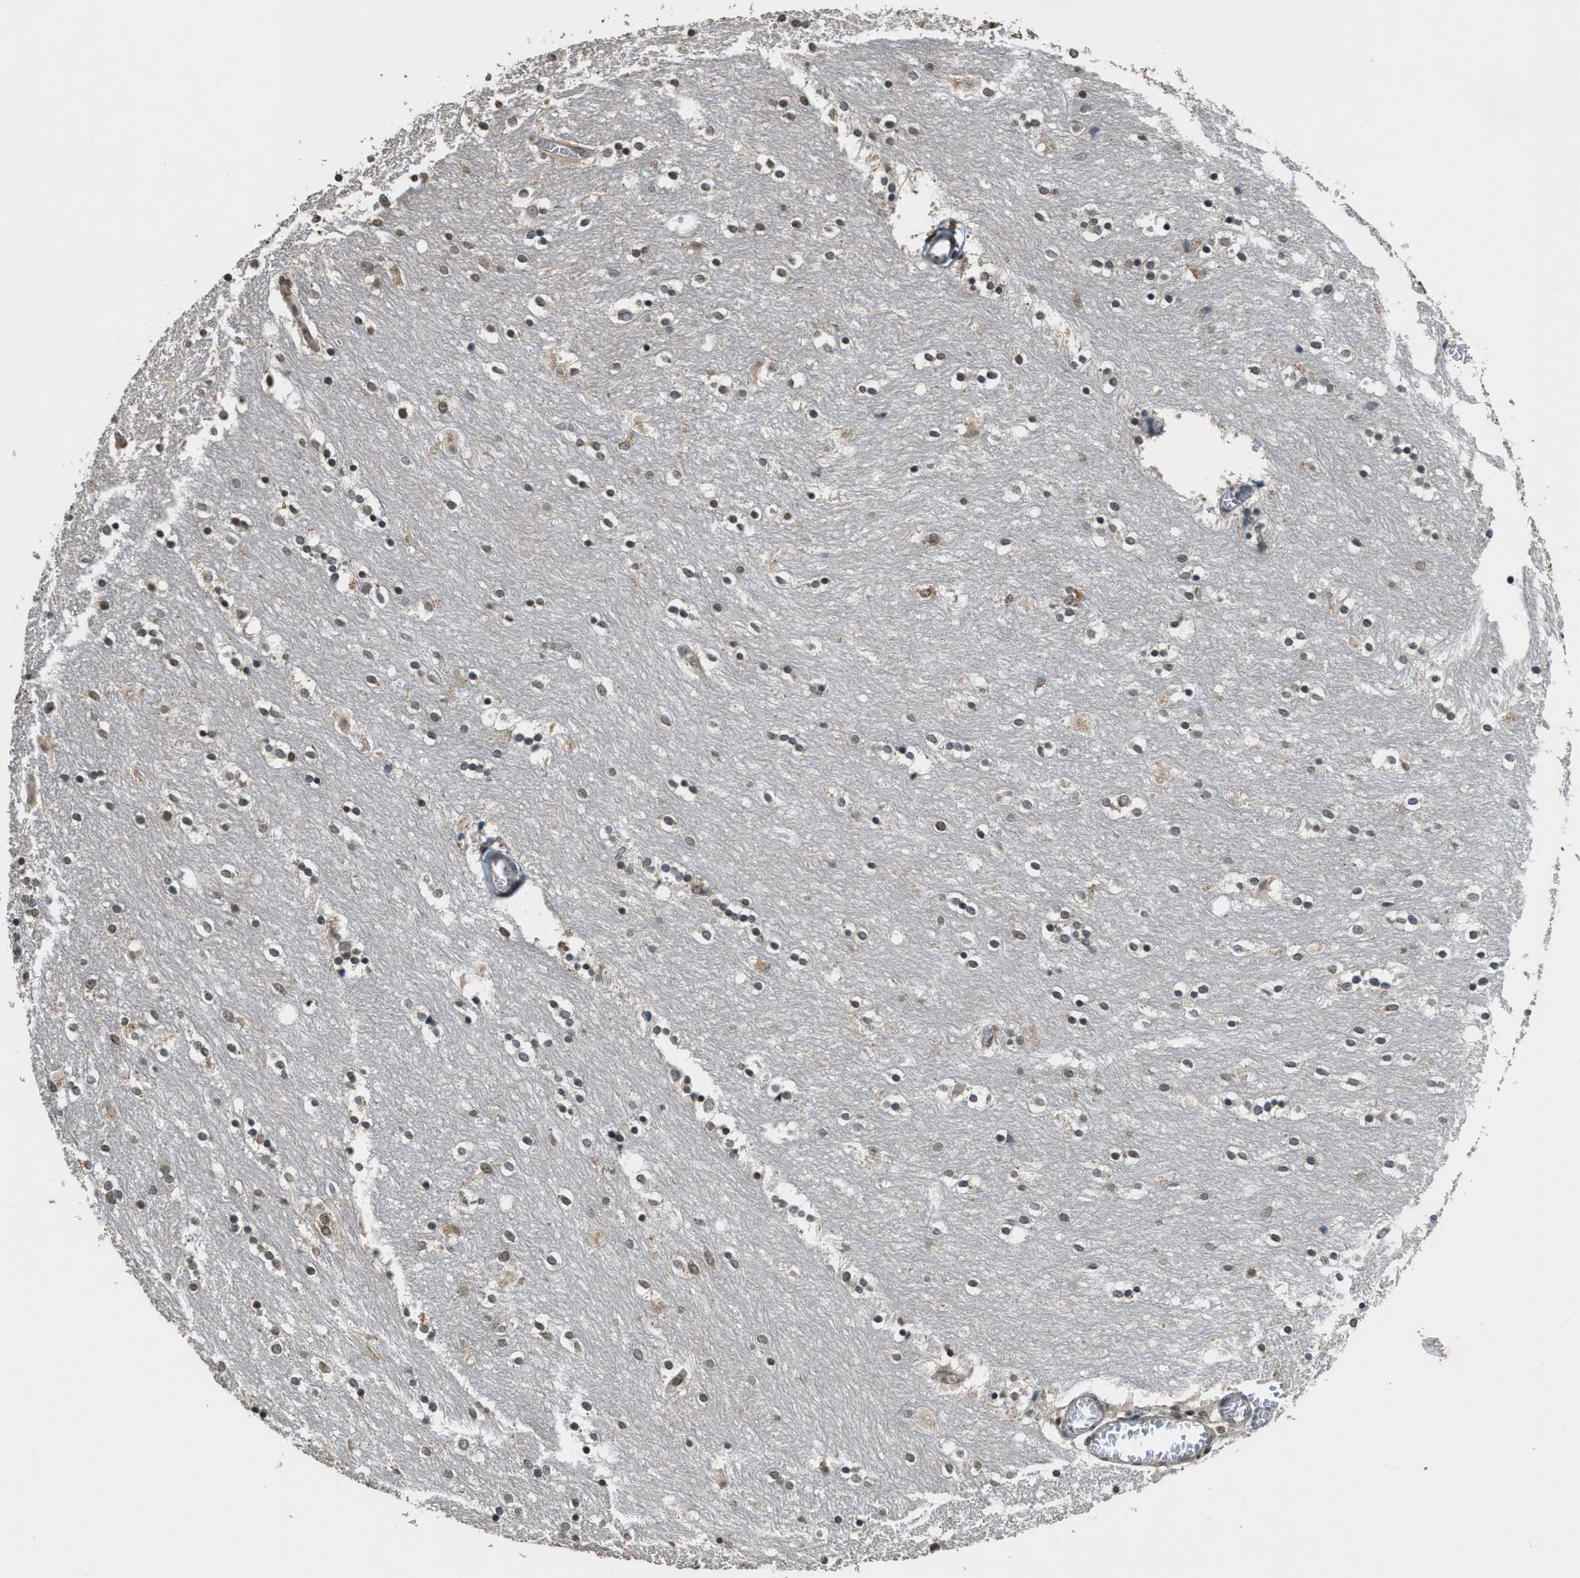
{"staining": {"intensity": "moderate", "quantity": ">75%", "location": "nuclear"}, "tissue": "caudate", "cell_type": "Glial cells", "image_type": "normal", "snomed": [{"axis": "morphology", "description": "Normal tissue, NOS"}, {"axis": "topography", "description": "Lateral ventricle wall"}], "caption": "Immunohistochemical staining of benign human caudate exhibits medium levels of moderate nuclear staining in approximately >75% of glial cells. The staining is performed using DAB brown chromogen to label protein expression. The nuclei are counter-stained blue using hematoxylin.", "gene": "DNAJB1", "patient": {"sex": "female", "age": 54}}